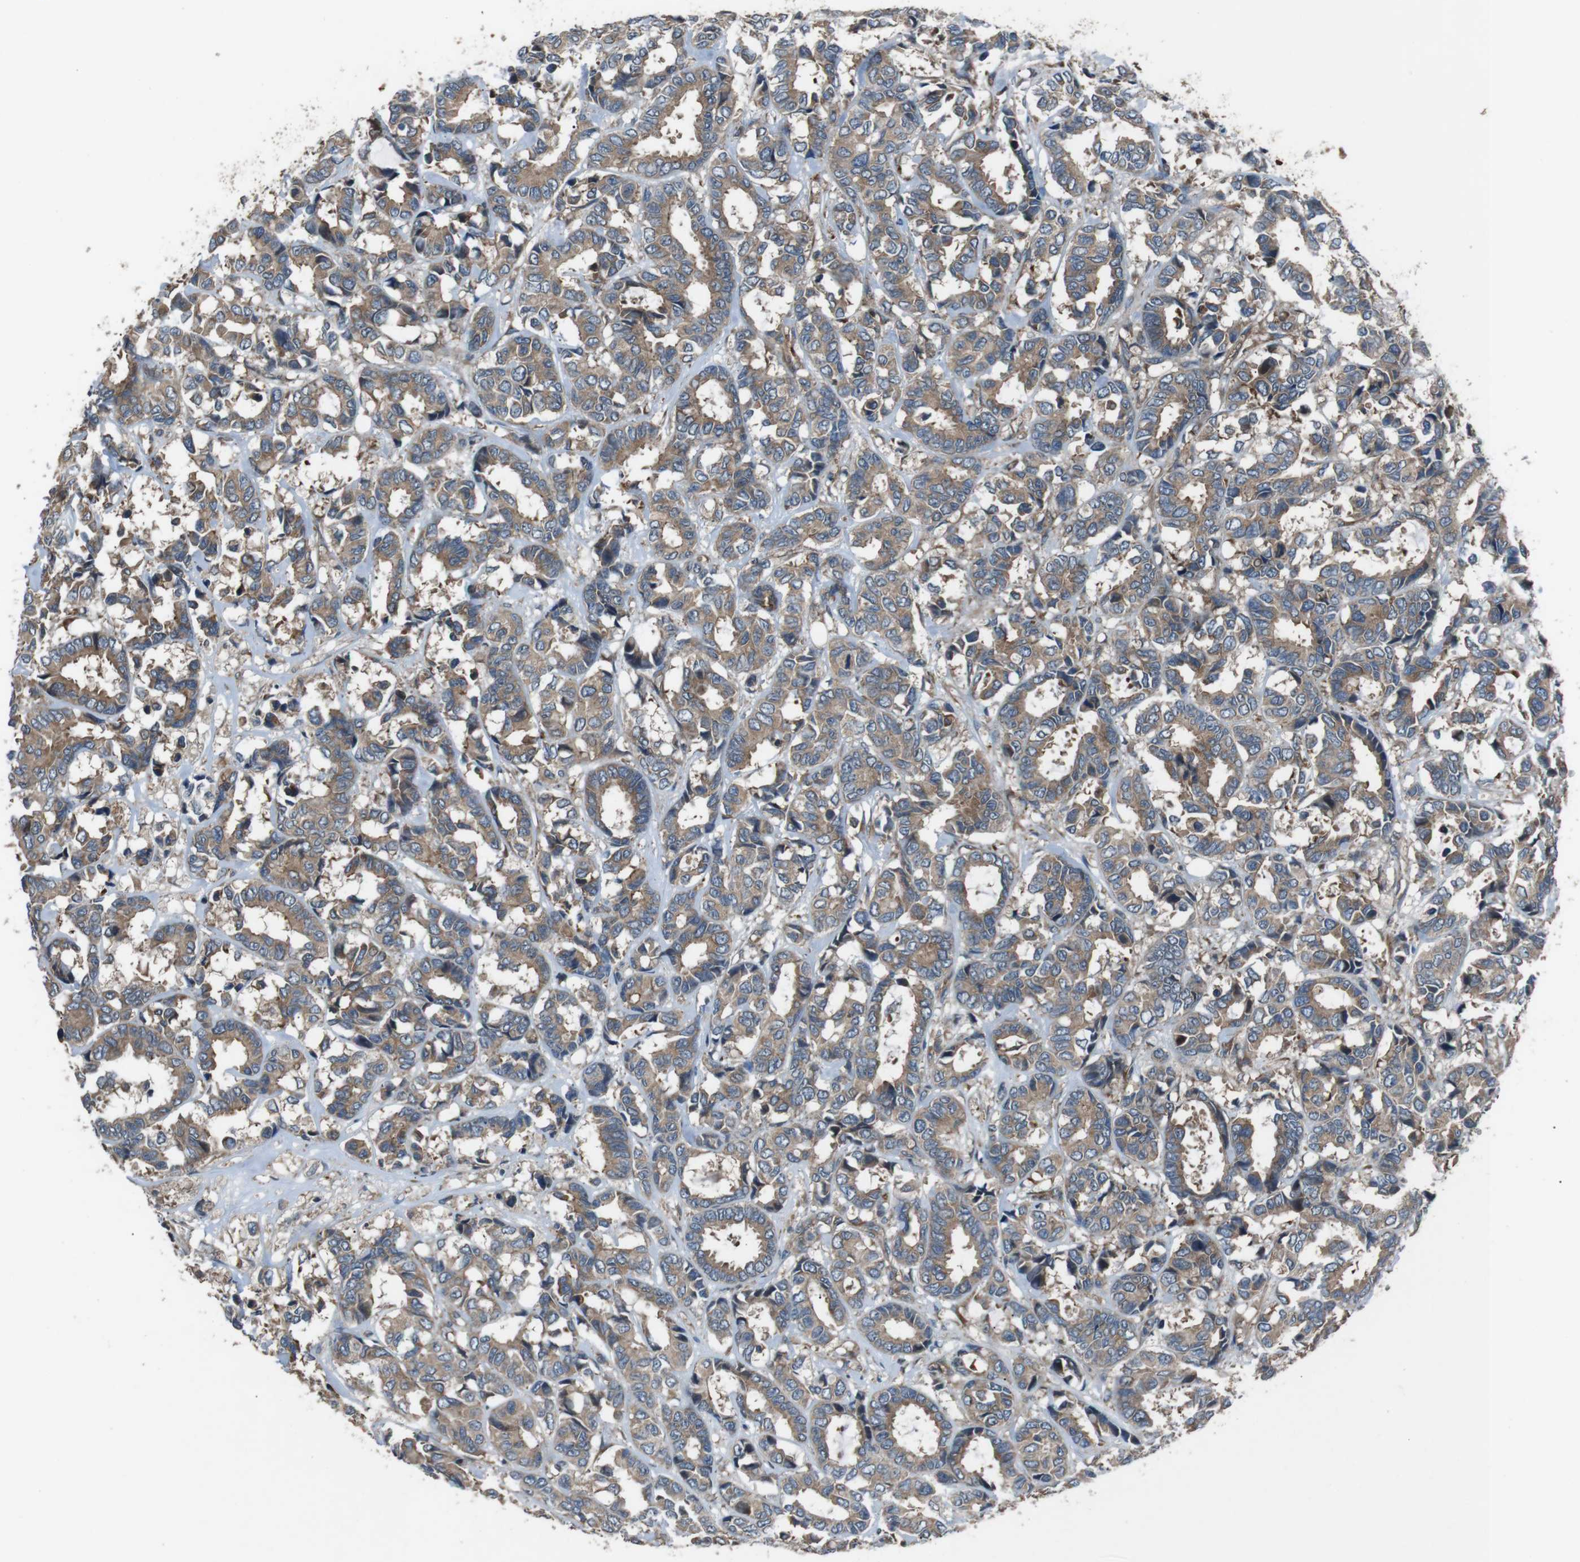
{"staining": {"intensity": "moderate", "quantity": ">75%", "location": "cytoplasmic/membranous"}, "tissue": "breast cancer", "cell_type": "Tumor cells", "image_type": "cancer", "snomed": [{"axis": "morphology", "description": "Duct carcinoma"}, {"axis": "topography", "description": "Breast"}], "caption": "This is a micrograph of immunohistochemistry (IHC) staining of breast cancer (invasive ductal carcinoma), which shows moderate staining in the cytoplasmic/membranous of tumor cells.", "gene": "GPR161", "patient": {"sex": "female", "age": 87}}